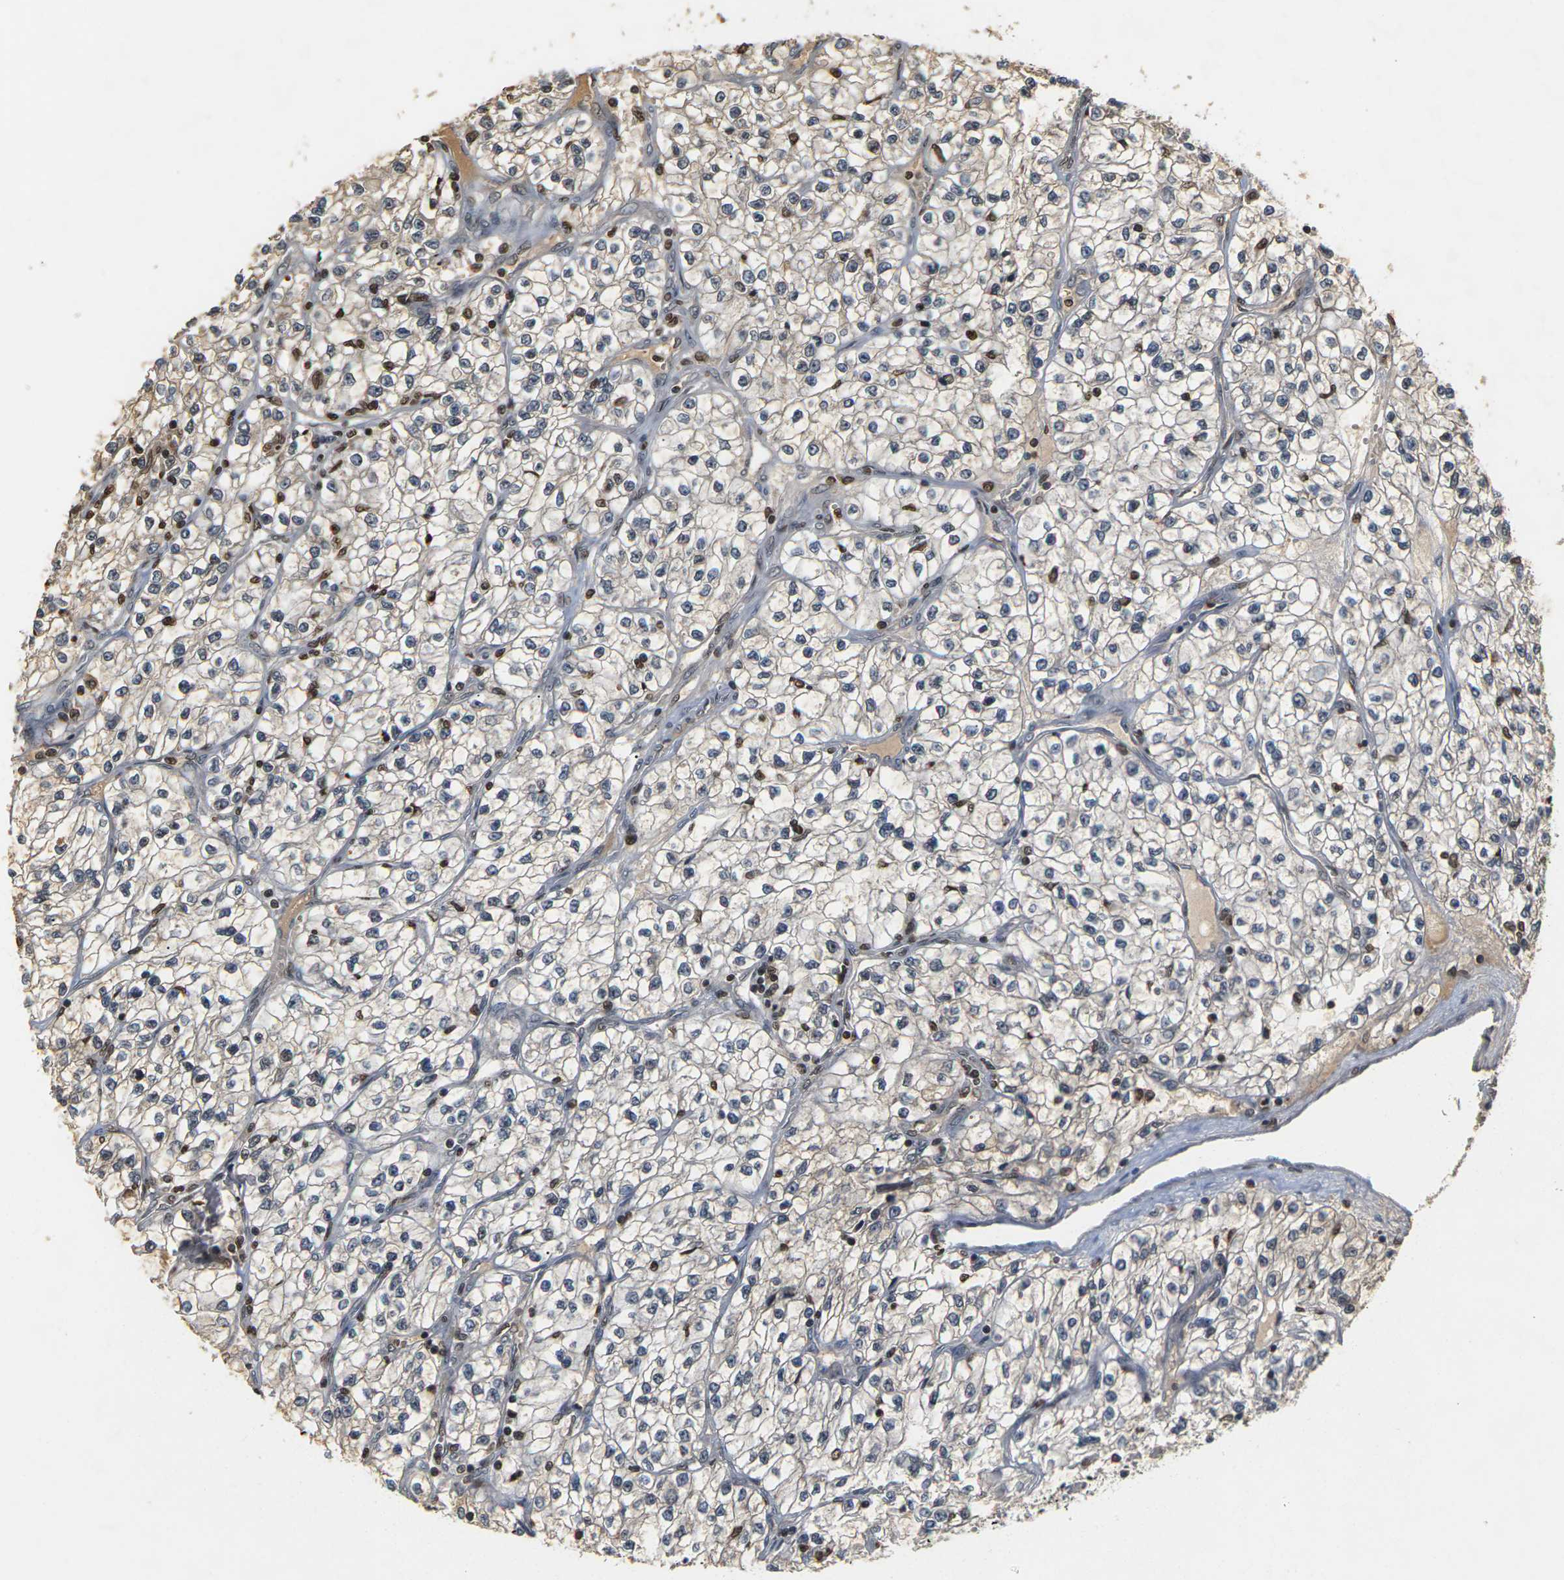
{"staining": {"intensity": "moderate", "quantity": "<25%", "location": "nuclear"}, "tissue": "renal cancer", "cell_type": "Tumor cells", "image_type": "cancer", "snomed": [{"axis": "morphology", "description": "Adenocarcinoma, NOS"}, {"axis": "topography", "description": "Kidney"}], "caption": "Protein staining of renal cancer (adenocarcinoma) tissue exhibits moderate nuclear positivity in approximately <25% of tumor cells.", "gene": "NELFA", "patient": {"sex": "female", "age": 57}}